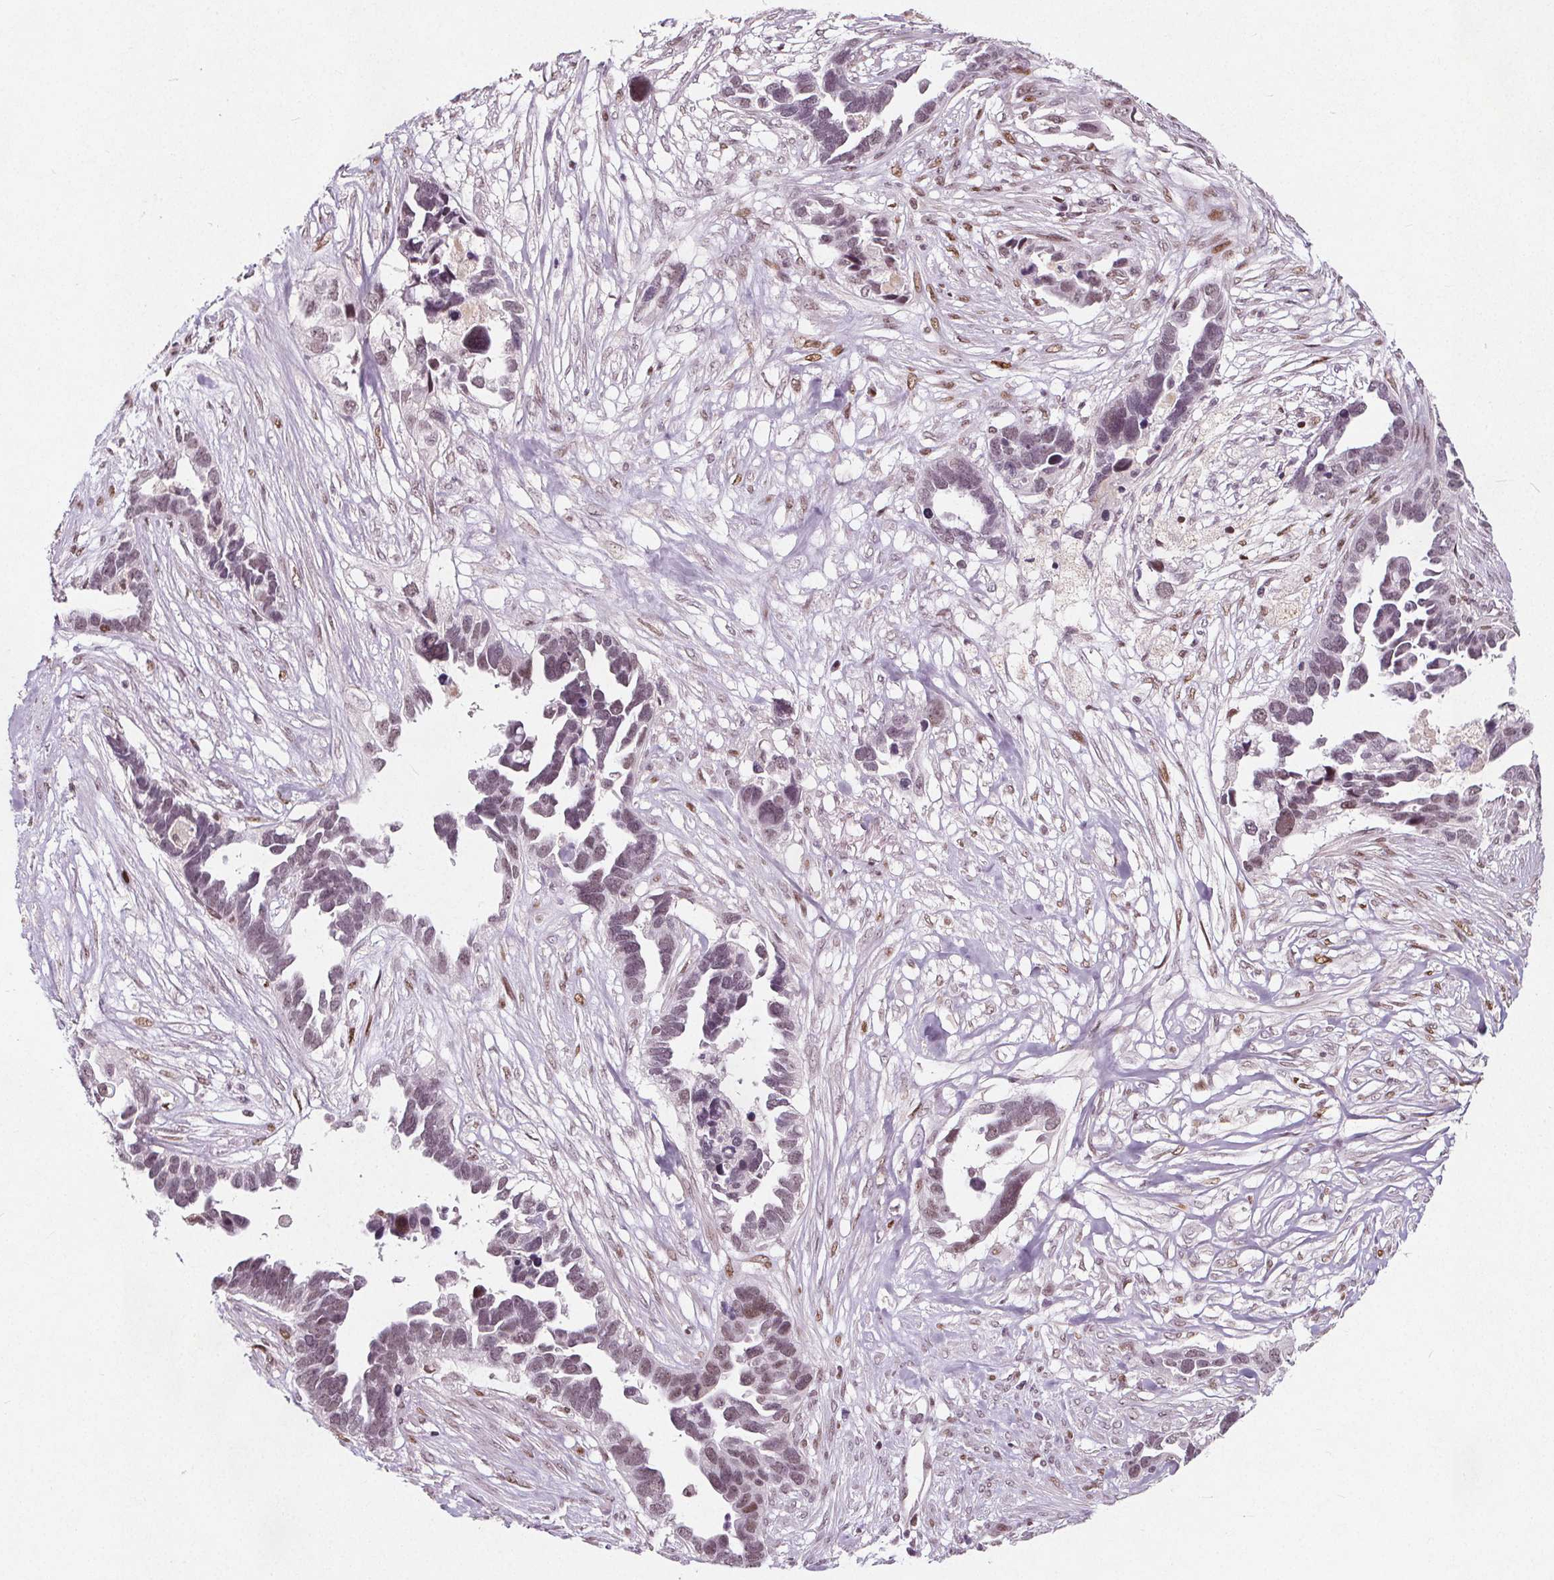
{"staining": {"intensity": "weak", "quantity": "<25%", "location": "nuclear"}, "tissue": "ovarian cancer", "cell_type": "Tumor cells", "image_type": "cancer", "snomed": [{"axis": "morphology", "description": "Cystadenocarcinoma, serous, NOS"}, {"axis": "topography", "description": "Ovary"}], "caption": "This photomicrograph is of ovarian serous cystadenocarcinoma stained with IHC to label a protein in brown with the nuclei are counter-stained blue. There is no staining in tumor cells.", "gene": "TAF6L", "patient": {"sex": "female", "age": 54}}